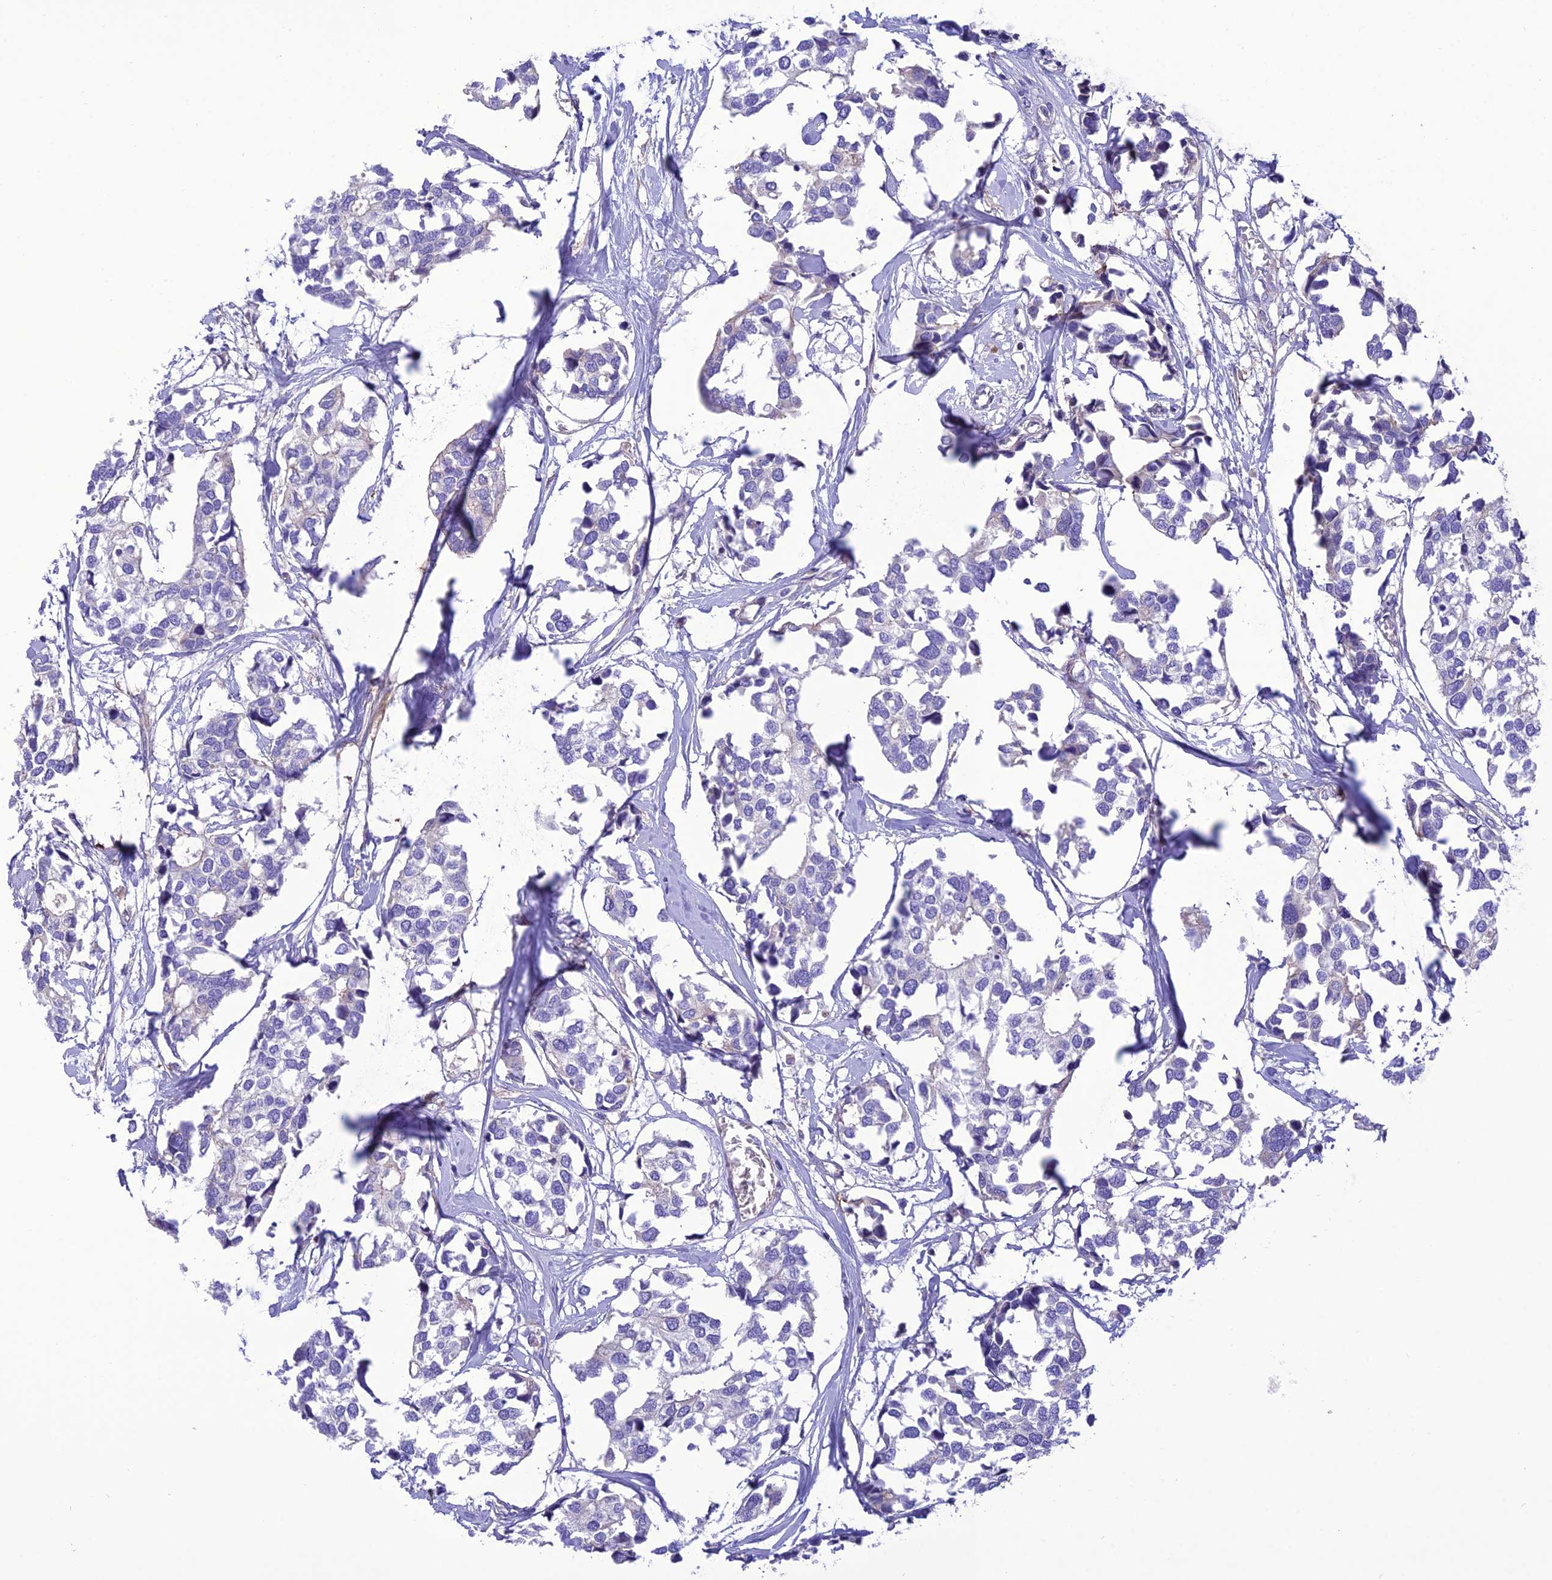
{"staining": {"intensity": "negative", "quantity": "none", "location": "none"}, "tissue": "breast cancer", "cell_type": "Tumor cells", "image_type": "cancer", "snomed": [{"axis": "morphology", "description": "Duct carcinoma"}, {"axis": "topography", "description": "Breast"}], "caption": "Tumor cells are negative for brown protein staining in breast cancer (intraductal carcinoma).", "gene": "FRA10AC1", "patient": {"sex": "female", "age": 83}}